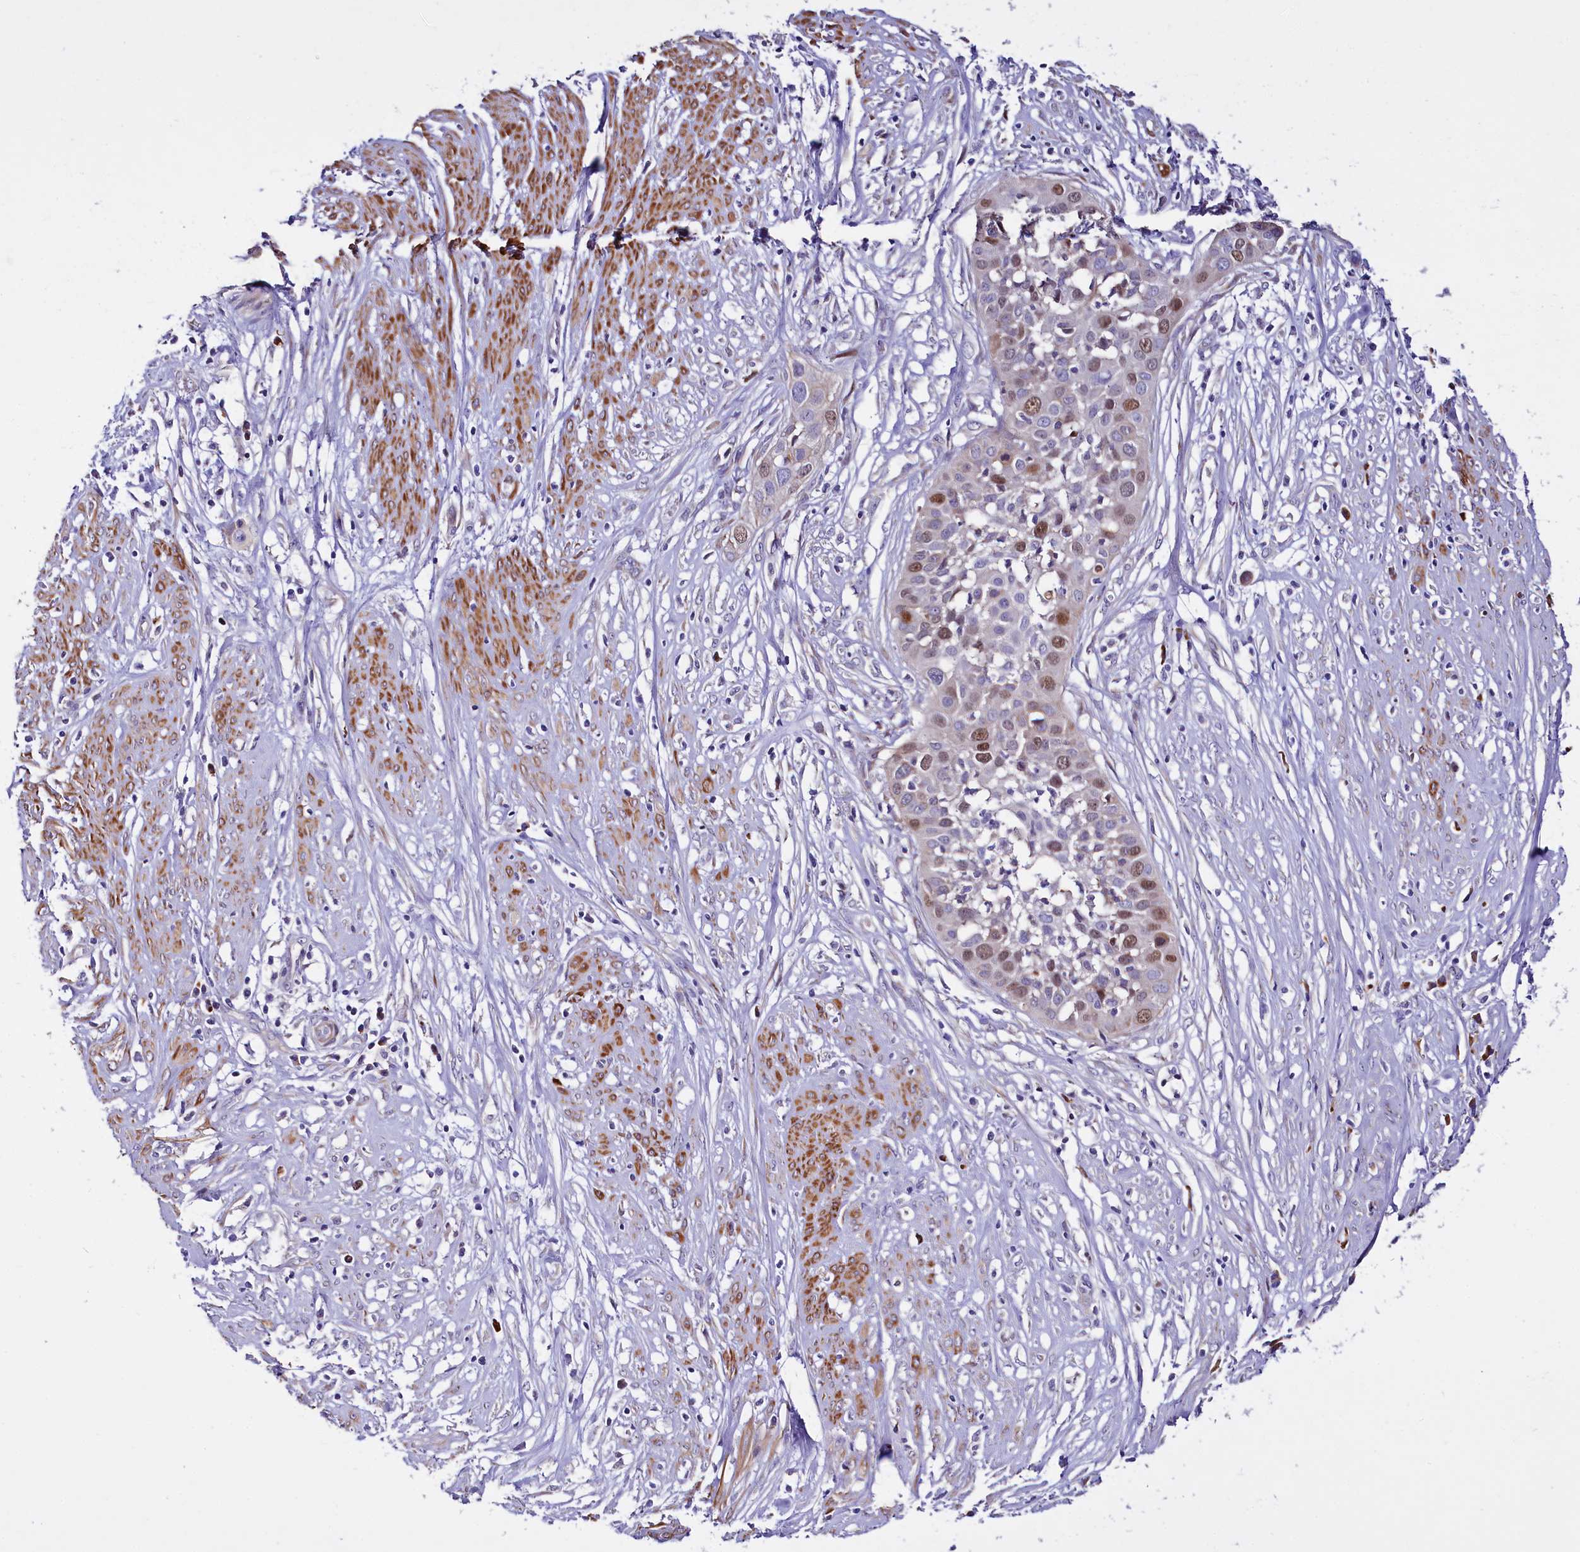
{"staining": {"intensity": "moderate", "quantity": "<25%", "location": "nuclear"}, "tissue": "cervical cancer", "cell_type": "Tumor cells", "image_type": "cancer", "snomed": [{"axis": "morphology", "description": "Squamous cell carcinoma, NOS"}, {"axis": "topography", "description": "Cervix"}], "caption": "Cervical cancer tissue exhibits moderate nuclear expression in approximately <25% of tumor cells, visualized by immunohistochemistry. Nuclei are stained in blue.", "gene": "WNT8A", "patient": {"sex": "female", "age": 34}}